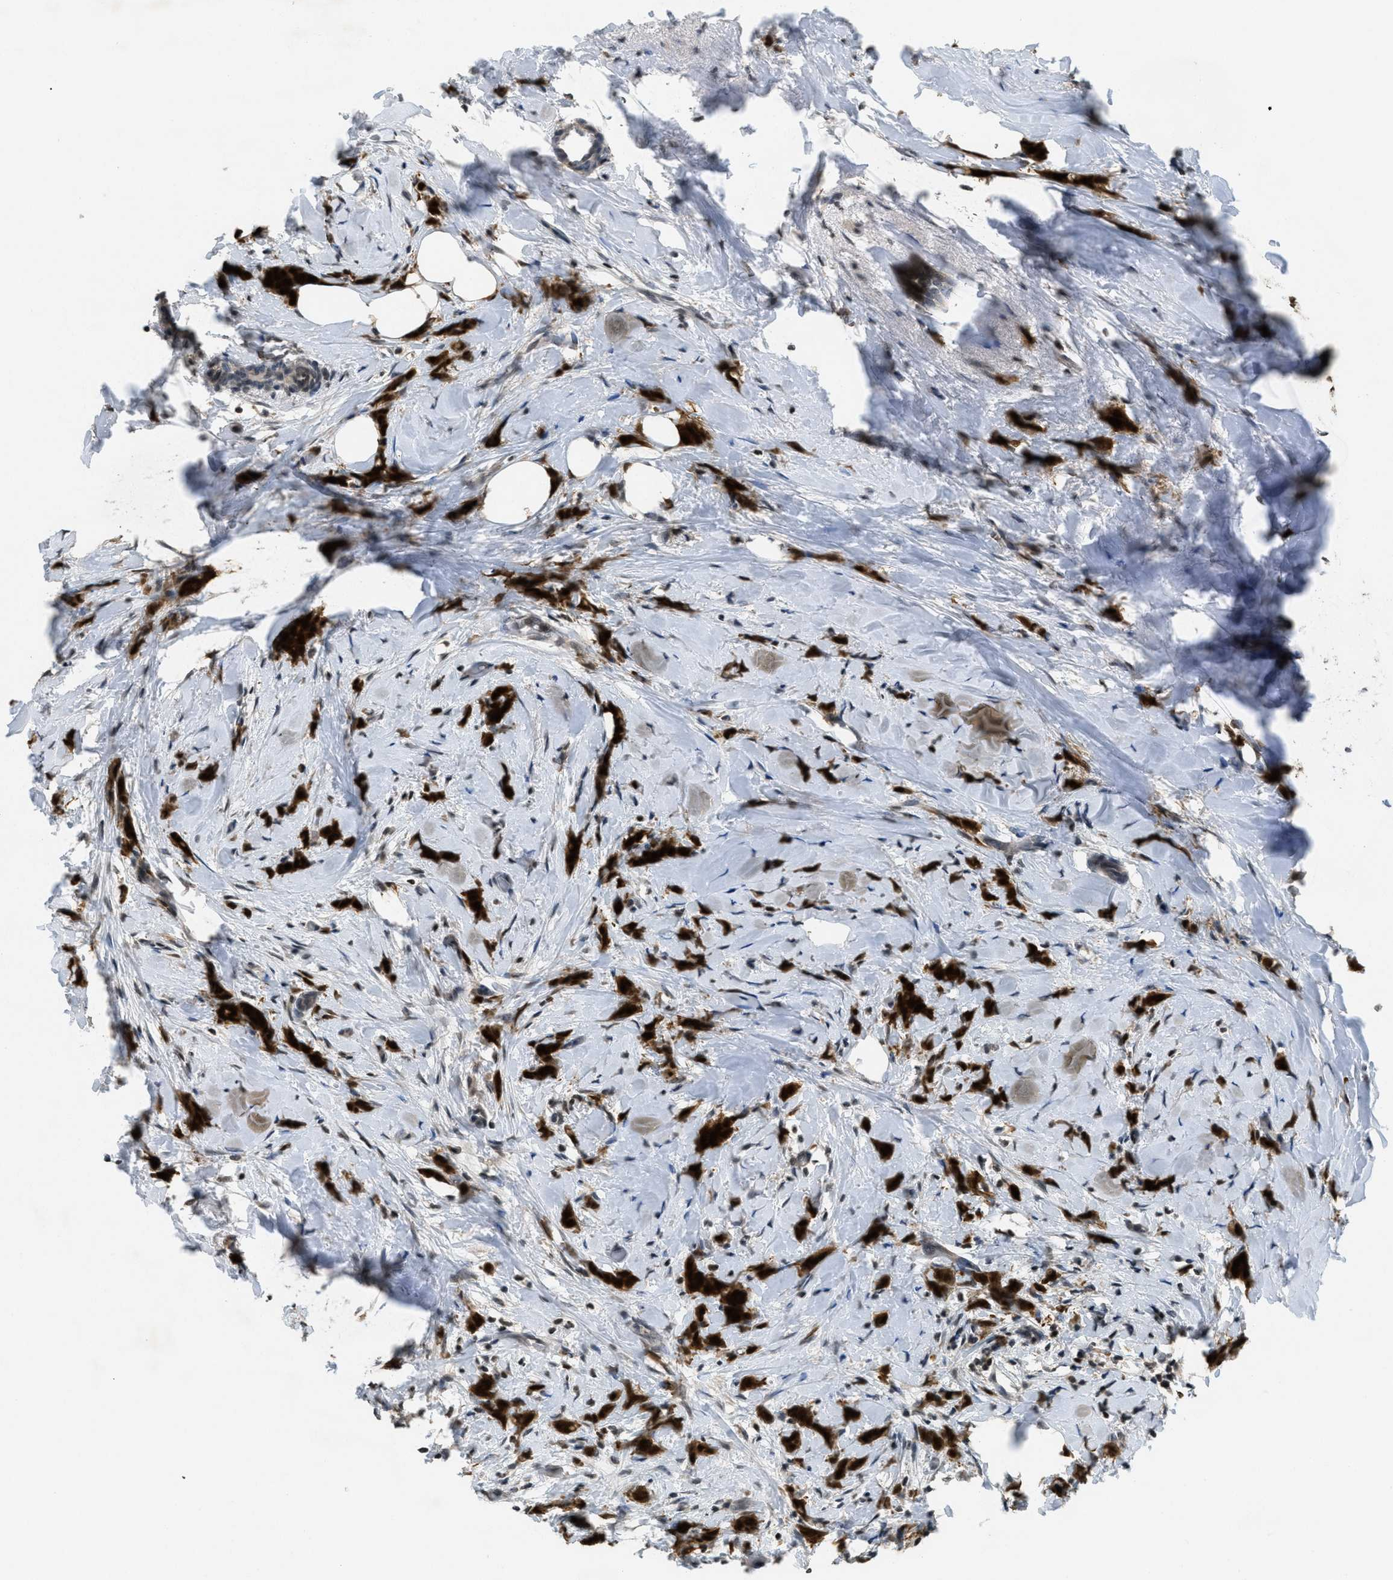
{"staining": {"intensity": "strong", "quantity": ">75%", "location": "cytoplasmic/membranous,nuclear"}, "tissue": "breast cancer", "cell_type": "Tumor cells", "image_type": "cancer", "snomed": [{"axis": "morphology", "description": "Lobular carcinoma, in situ"}, {"axis": "morphology", "description": "Lobular carcinoma"}, {"axis": "topography", "description": "Breast"}], "caption": "The image exhibits a brown stain indicating the presence of a protein in the cytoplasmic/membranous and nuclear of tumor cells in lobular carcinoma in situ (breast).", "gene": "DNAJB1", "patient": {"sex": "female", "age": 41}}